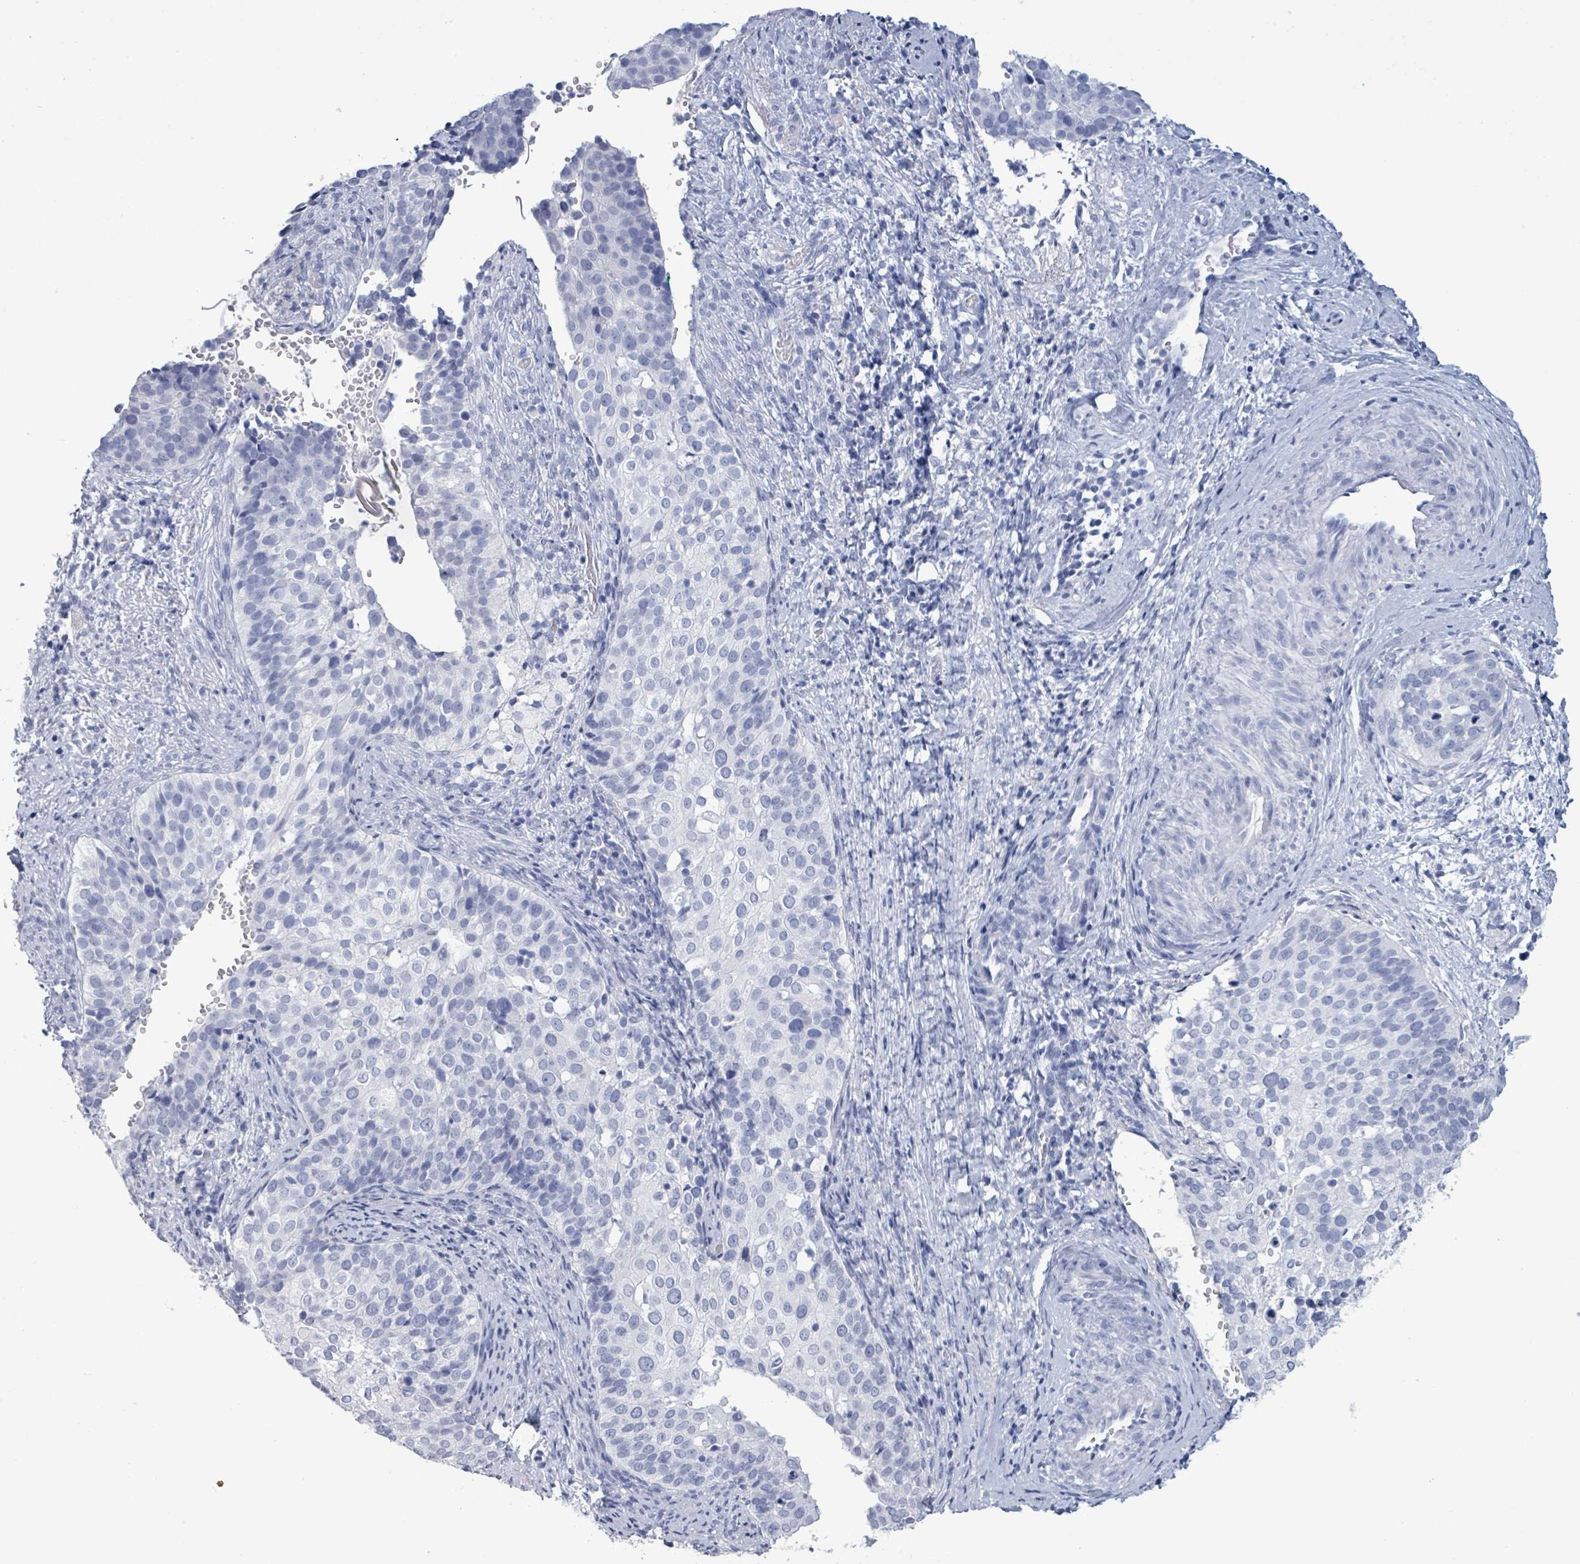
{"staining": {"intensity": "negative", "quantity": "none", "location": "none"}, "tissue": "cervical cancer", "cell_type": "Tumor cells", "image_type": "cancer", "snomed": [{"axis": "morphology", "description": "Squamous cell carcinoma, NOS"}, {"axis": "topography", "description": "Cervix"}], "caption": "Immunohistochemical staining of squamous cell carcinoma (cervical) reveals no significant positivity in tumor cells.", "gene": "NKX2-1", "patient": {"sex": "female", "age": 44}}